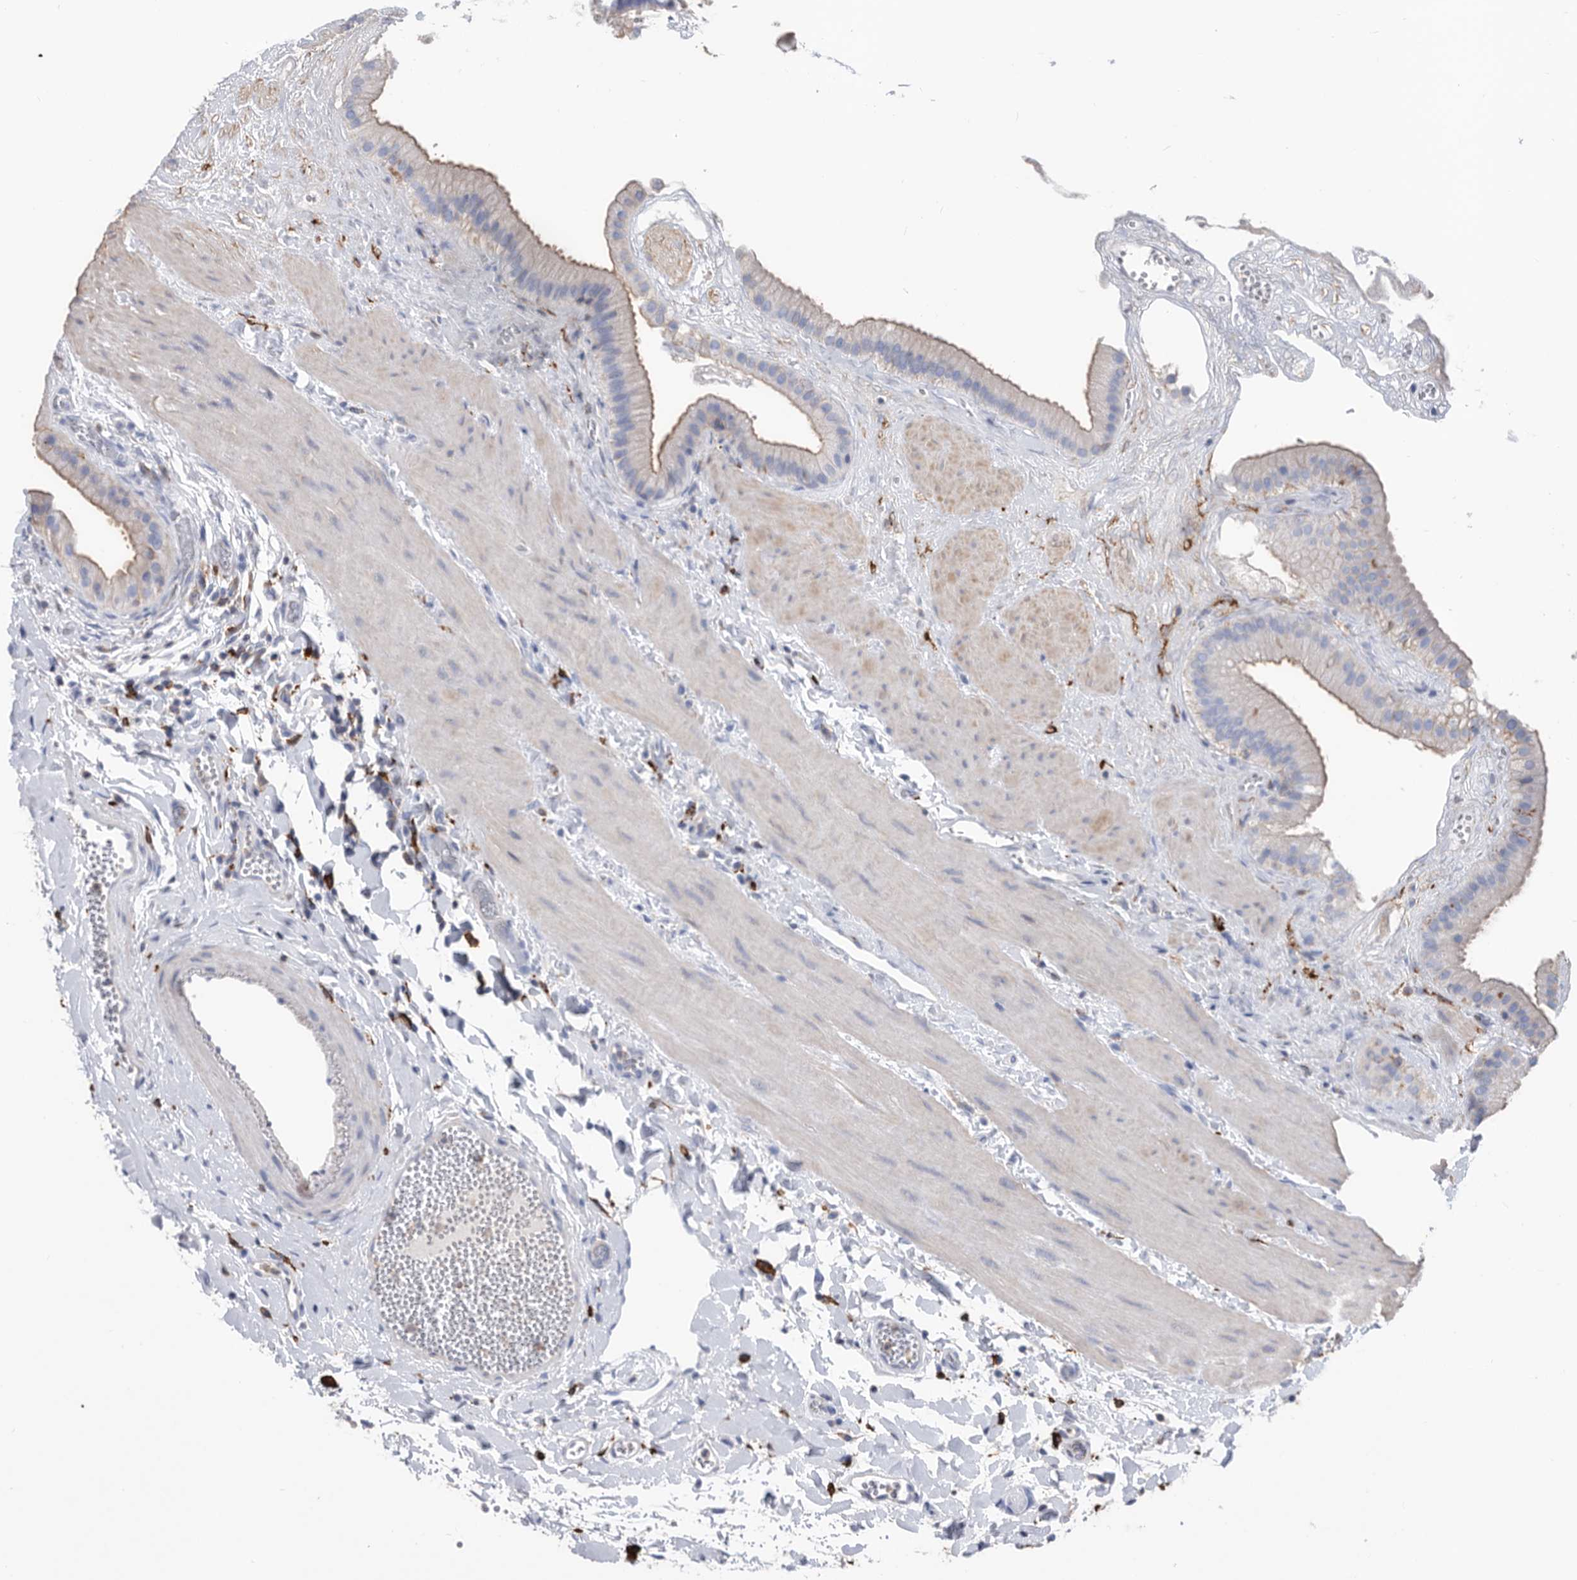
{"staining": {"intensity": "negative", "quantity": "none", "location": "none"}, "tissue": "gallbladder", "cell_type": "Glandular cells", "image_type": "normal", "snomed": [{"axis": "morphology", "description": "Normal tissue, NOS"}, {"axis": "topography", "description": "Gallbladder"}], "caption": "A high-resolution micrograph shows IHC staining of normal gallbladder, which reveals no significant positivity in glandular cells.", "gene": "MS4A4A", "patient": {"sex": "male", "age": 55}}